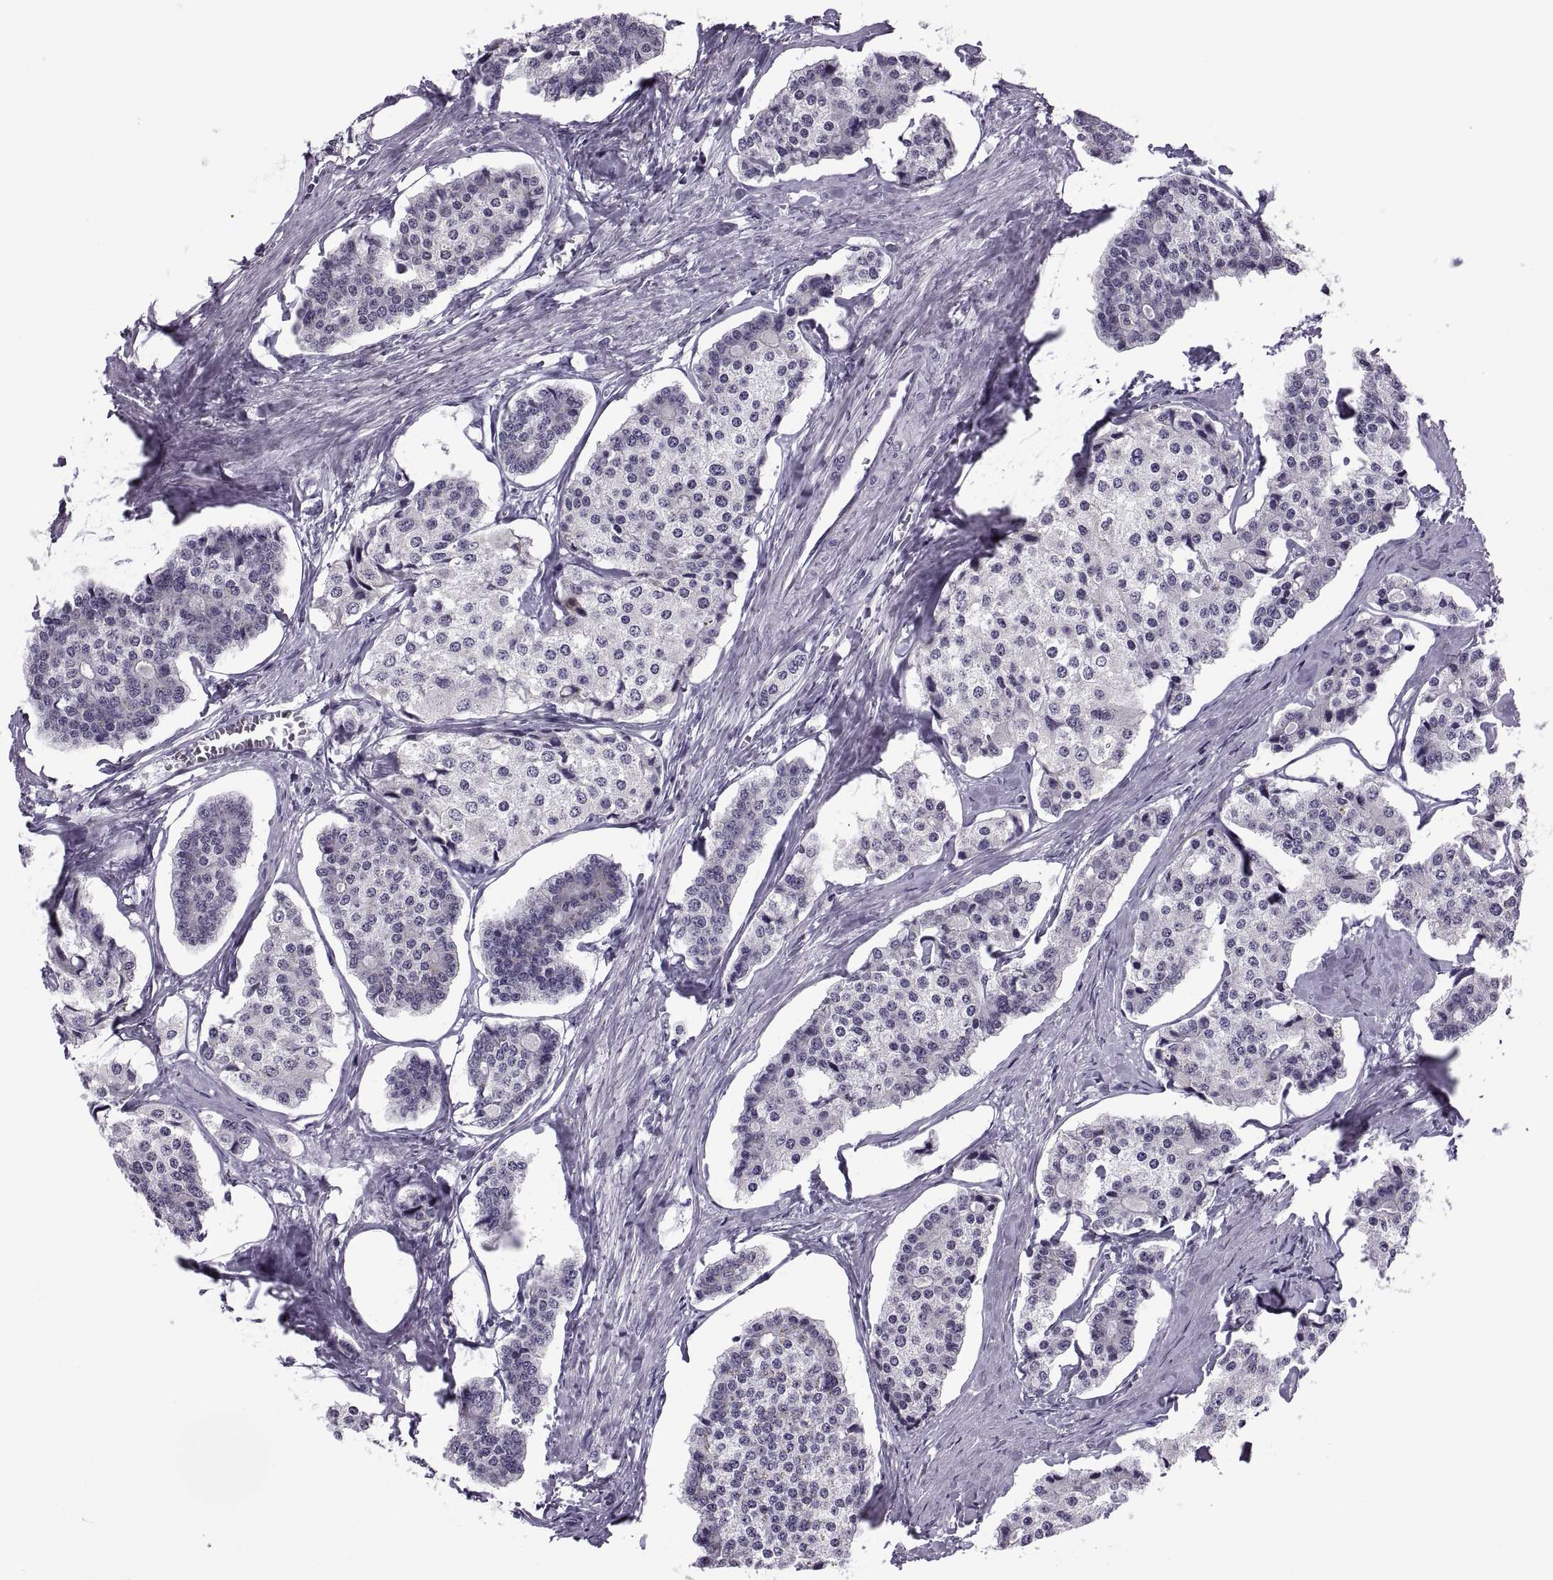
{"staining": {"intensity": "negative", "quantity": "none", "location": "none"}, "tissue": "carcinoid", "cell_type": "Tumor cells", "image_type": "cancer", "snomed": [{"axis": "morphology", "description": "Carcinoid, malignant, NOS"}, {"axis": "topography", "description": "Small intestine"}], "caption": "High magnification brightfield microscopy of carcinoid stained with DAB (3,3'-diaminobenzidine) (brown) and counterstained with hematoxylin (blue): tumor cells show no significant expression.", "gene": "TBC1D3G", "patient": {"sex": "female", "age": 65}}